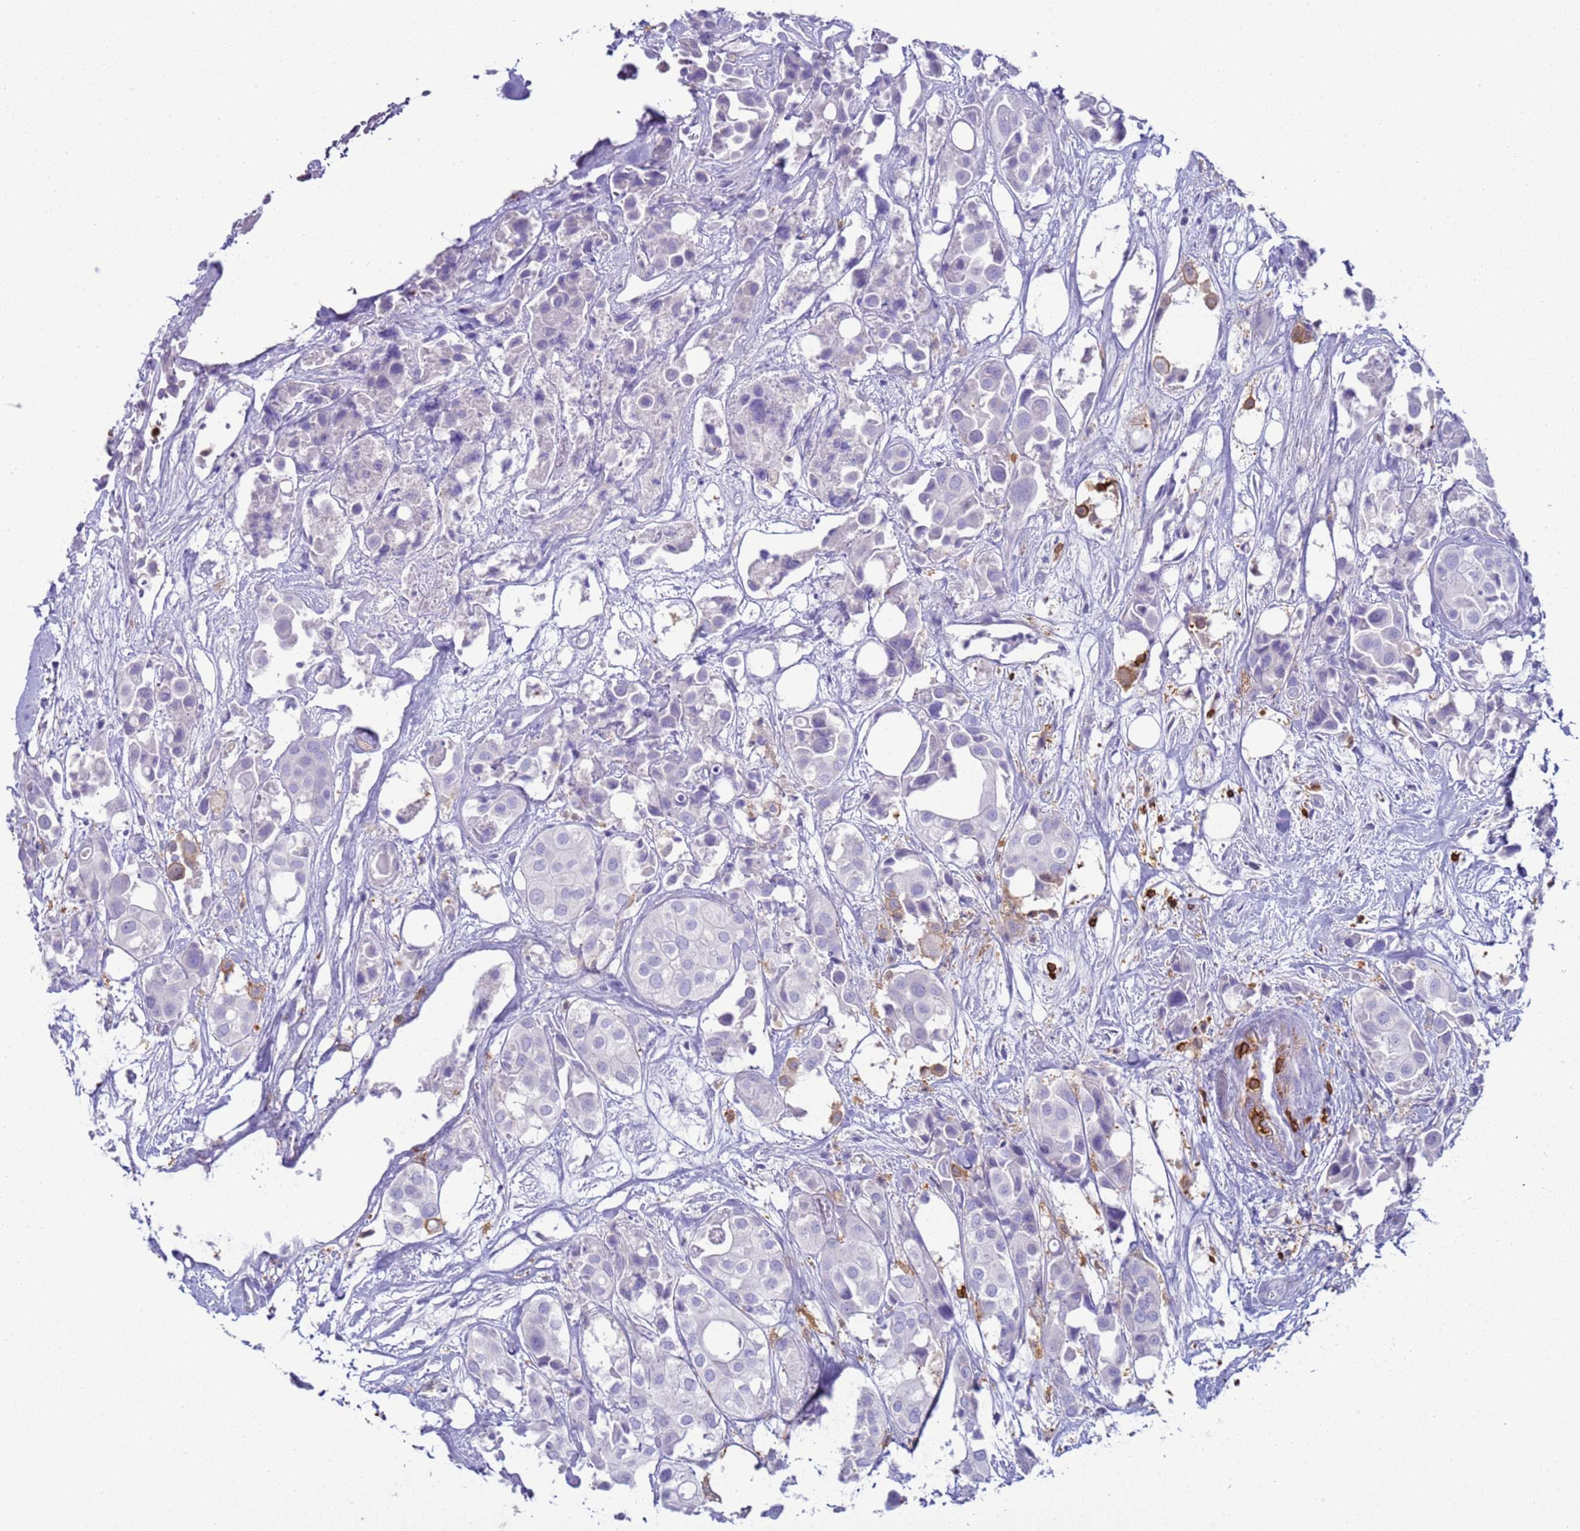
{"staining": {"intensity": "negative", "quantity": "none", "location": "none"}, "tissue": "urothelial cancer", "cell_type": "Tumor cells", "image_type": "cancer", "snomed": [{"axis": "morphology", "description": "Urothelial carcinoma, High grade"}, {"axis": "topography", "description": "Urinary bladder"}], "caption": "This is an immunohistochemistry (IHC) histopathology image of urothelial cancer. There is no positivity in tumor cells.", "gene": "IRF5", "patient": {"sex": "male", "age": 64}}